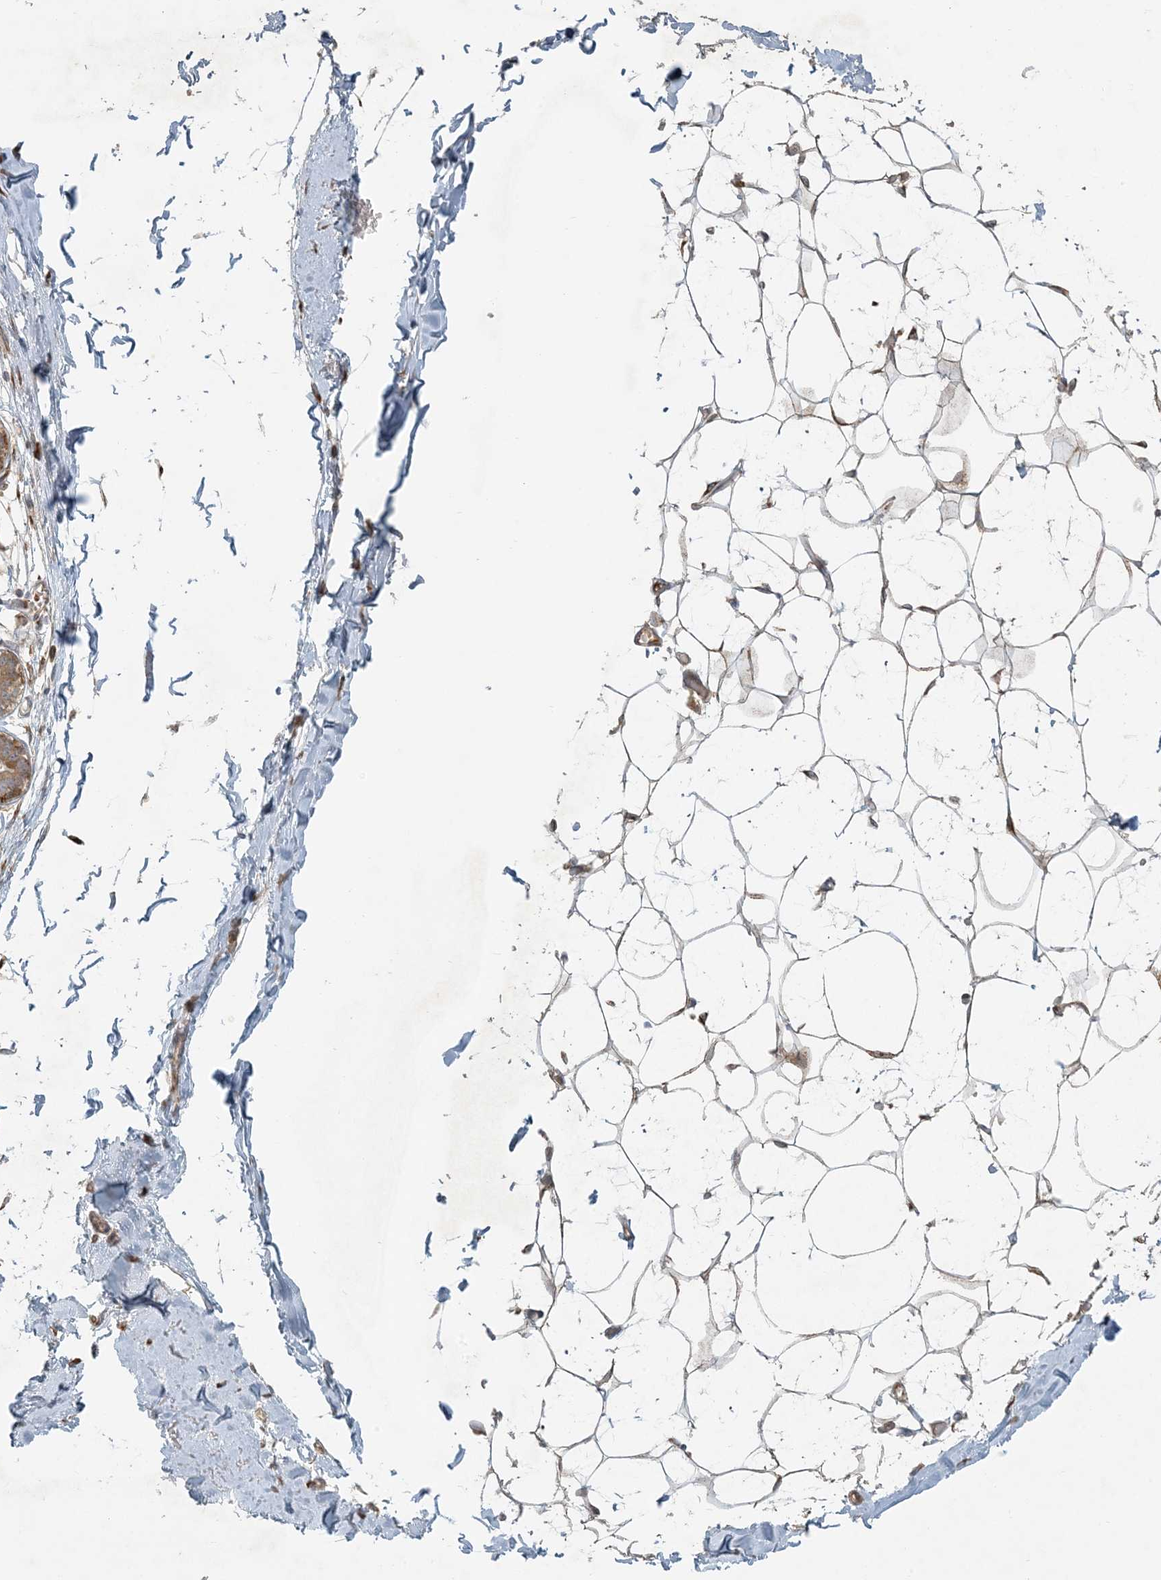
{"staining": {"intensity": "weak", "quantity": "25%-75%", "location": "cytoplasmic/membranous"}, "tissue": "breast", "cell_type": "Adipocytes", "image_type": "normal", "snomed": [{"axis": "morphology", "description": "Normal tissue, NOS"}, {"axis": "topography", "description": "Breast"}], "caption": "A brown stain shows weak cytoplasmic/membranous staining of a protein in adipocytes of normal breast.", "gene": "HACL1", "patient": {"sex": "female", "age": 27}}